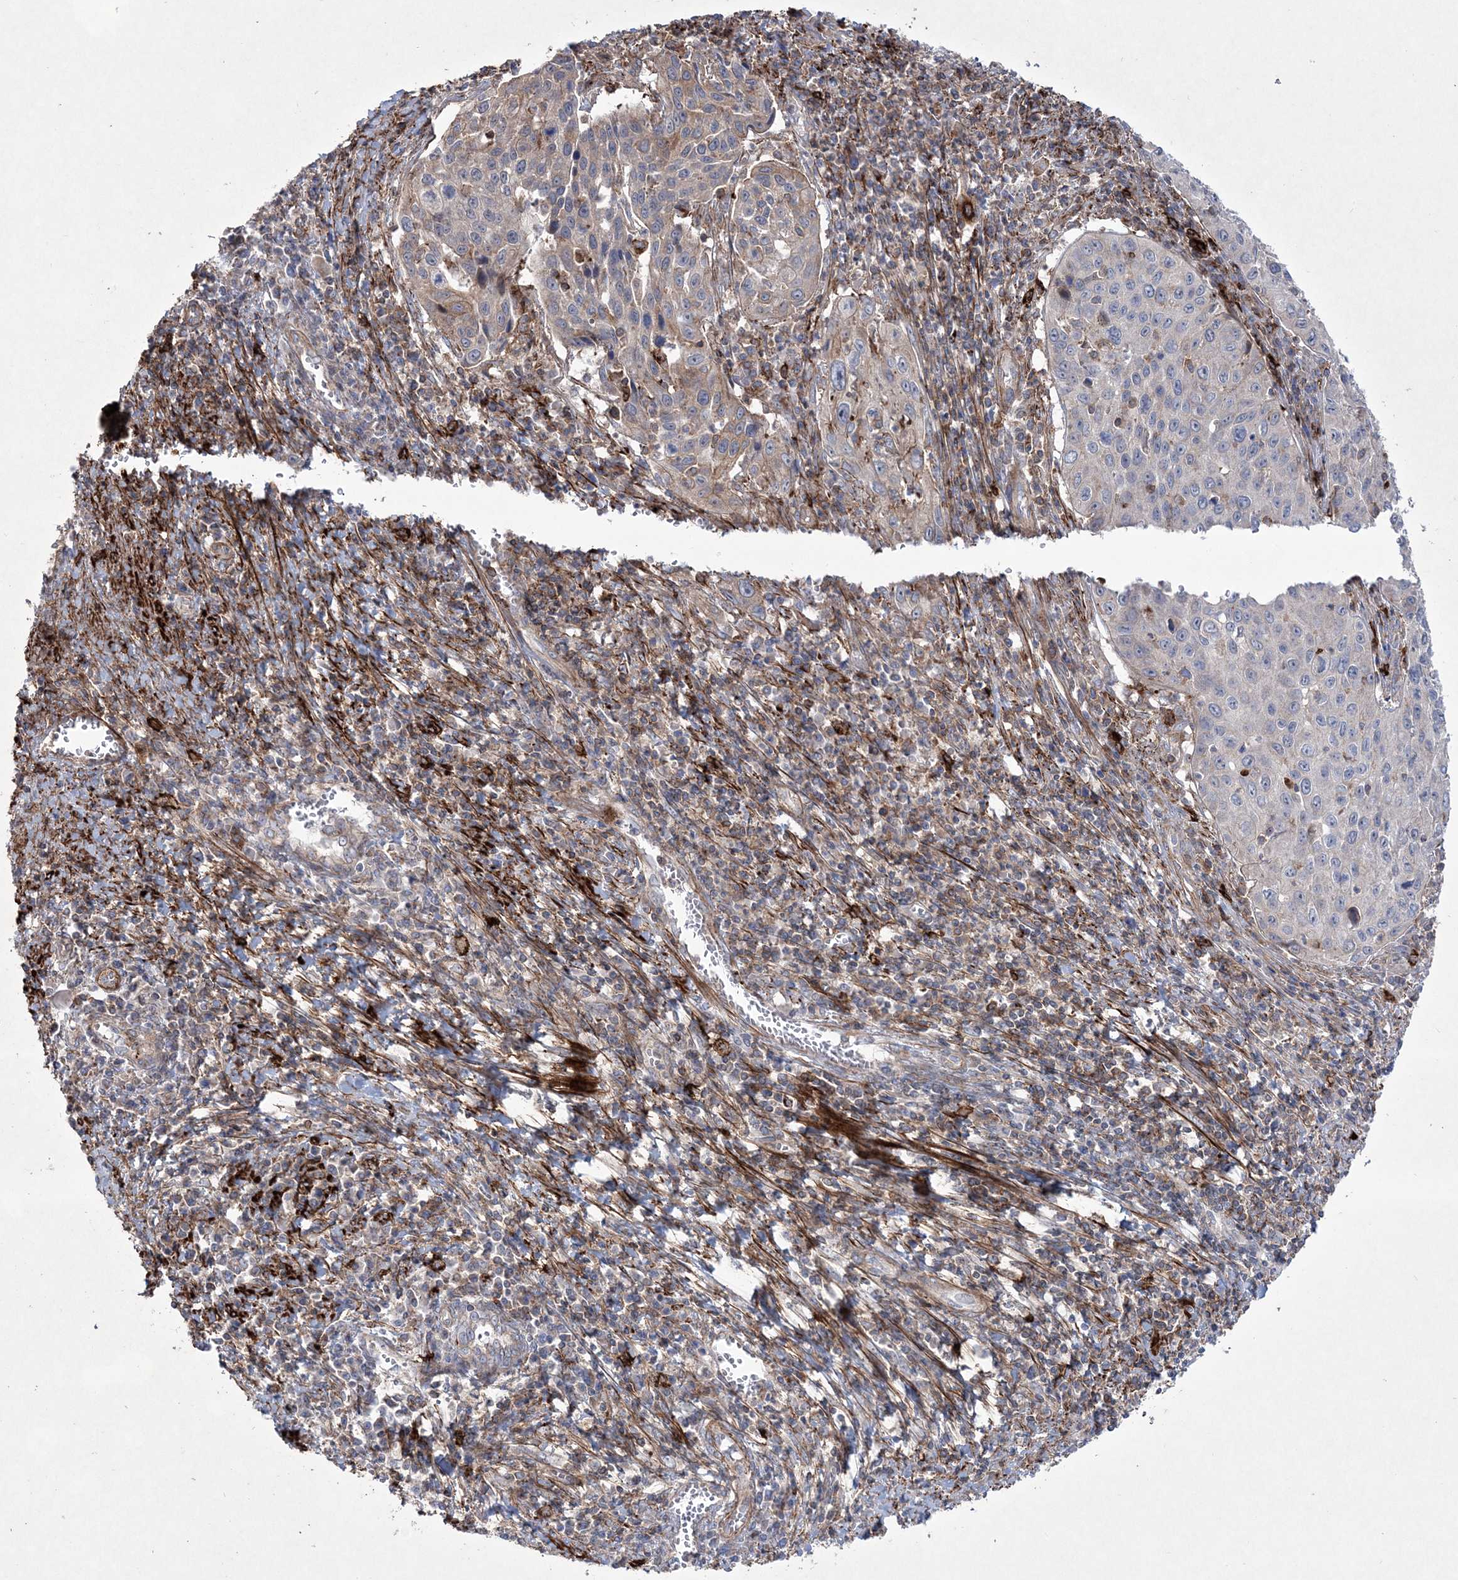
{"staining": {"intensity": "weak", "quantity": "<25%", "location": "cytoplasmic/membranous"}, "tissue": "cervical cancer", "cell_type": "Tumor cells", "image_type": "cancer", "snomed": [{"axis": "morphology", "description": "Squamous cell carcinoma, NOS"}, {"axis": "topography", "description": "Cervix"}], "caption": "IHC of human cervical cancer (squamous cell carcinoma) exhibits no staining in tumor cells.", "gene": "RICTOR", "patient": {"sex": "female", "age": 32}}